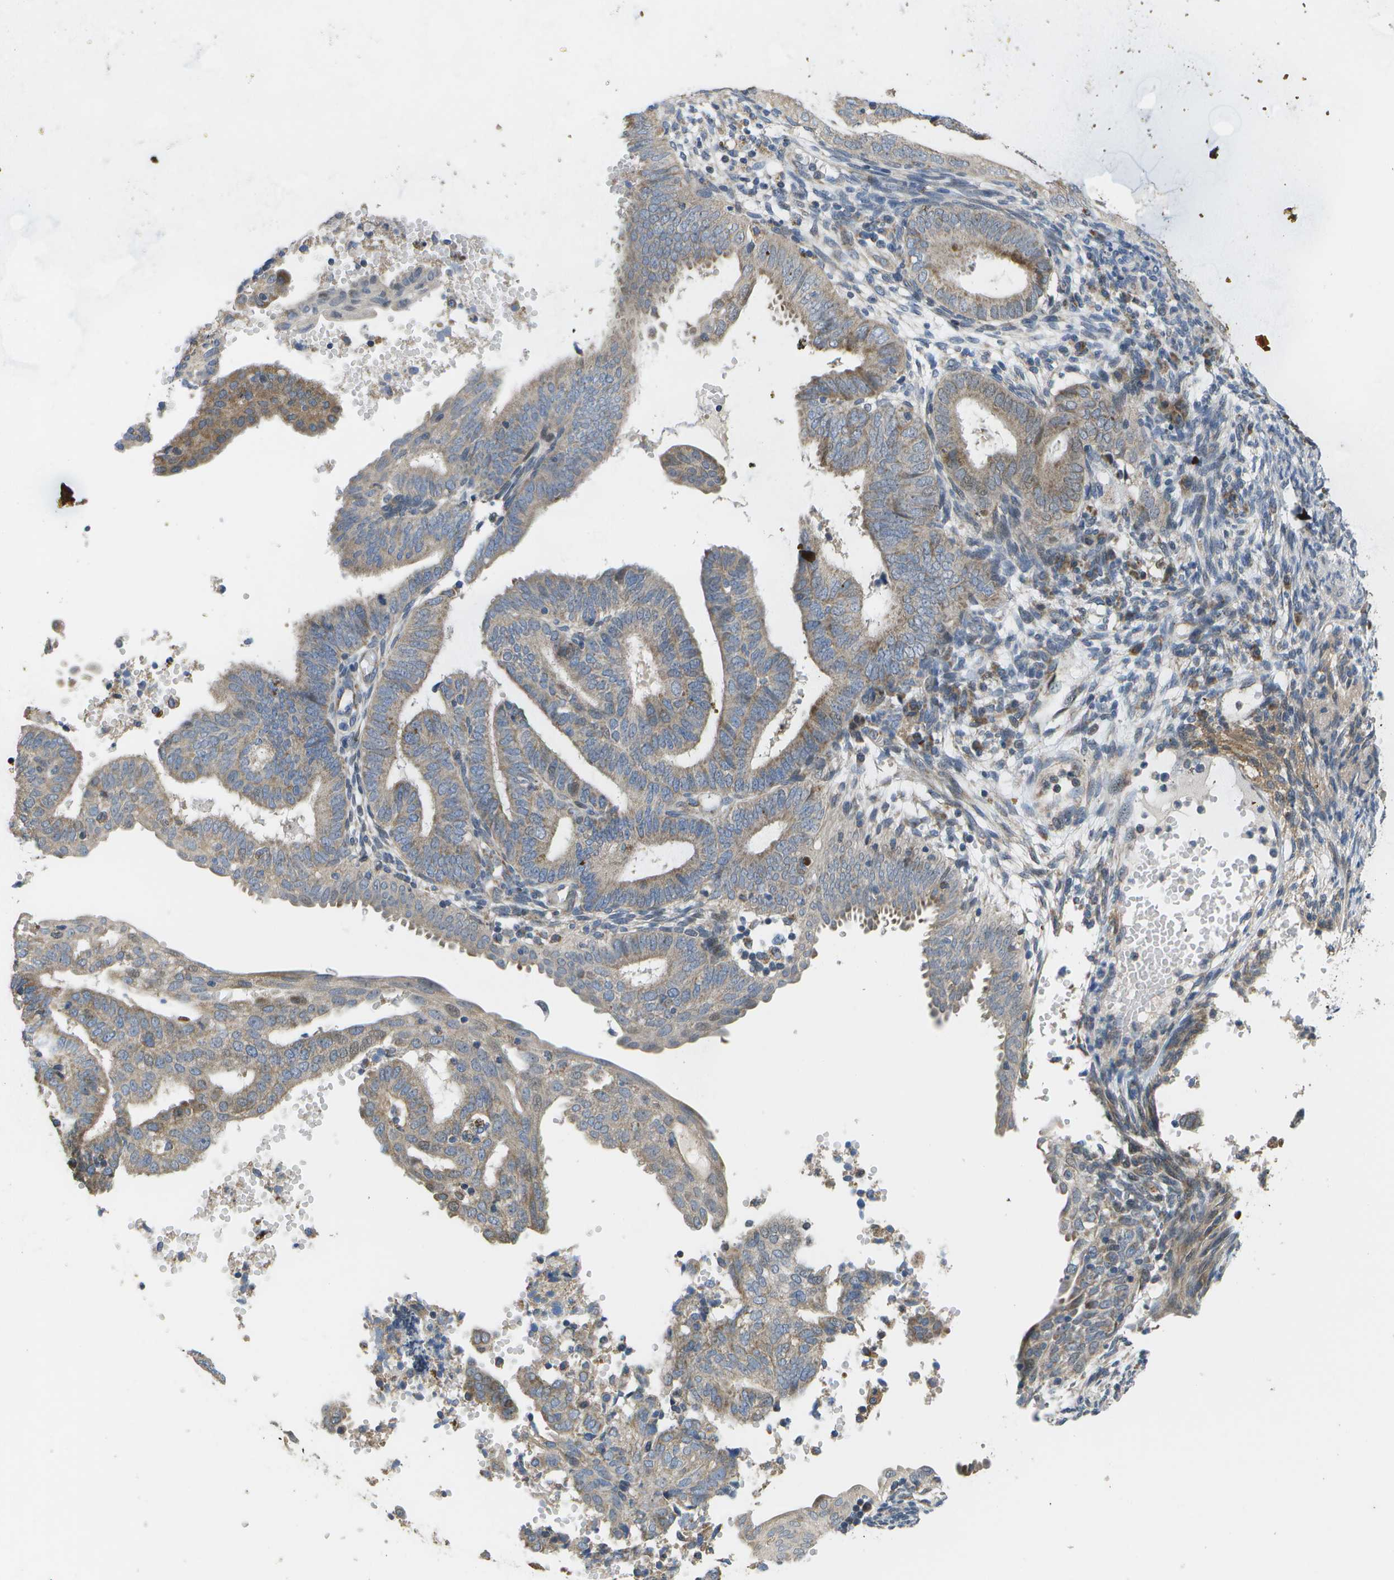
{"staining": {"intensity": "weak", "quantity": ">75%", "location": "cytoplasmic/membranous,nuclear"}, "tissue": "endometrial cancer", "cell_type": "Tumor cells", "image_type": "cancer", "snomed": [{"axis": "morphology", "description": "Adenocarcinoma, NOS"}, {"axis": "topography", "description": "Endometrium"}], "caption": "About >75% of tumor cells in endometrial cancer (adenocarcinoma) display weak cytoplasmic/membranous and nuclear protein expression as visualized by brown immunohistochemical staining.", "gene": "HADHA", "patient": {"sex": "female", "age": 58}}